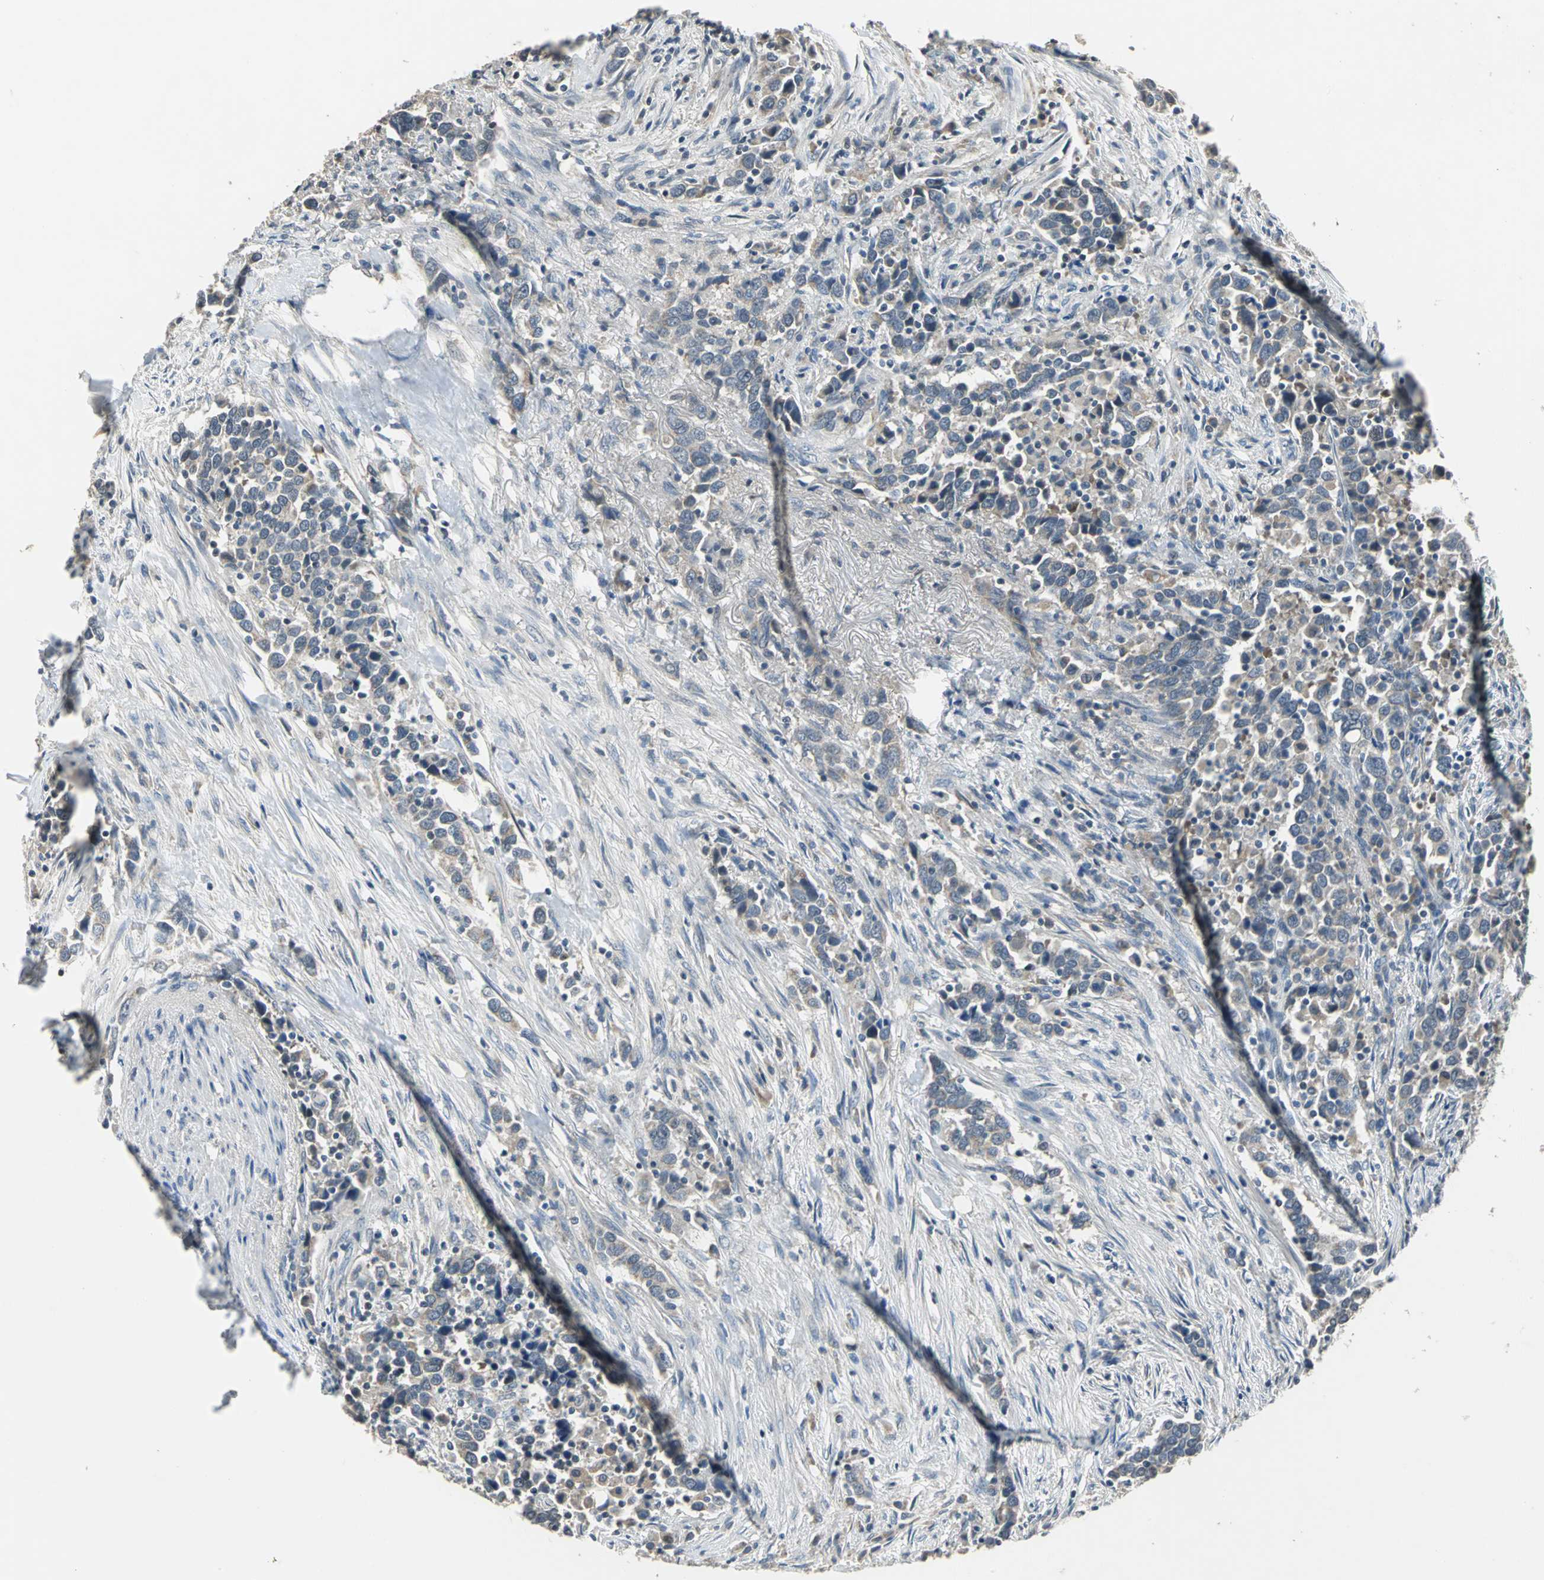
{"staining": {"intensity": "weak", "quantity": ">75%", "location": "cytoplasmic/membranous"}, "tissue": "urothelial cancer", "cell_type": "Tumor cells", "image_type": "cancer", "snomed": [{"axis": "morphology", "description": "Urothelial carcinoma, High grade"}, {"axis": "topography", "description": "Urinary bladder"}], "caption": "DAB immunohistochemical staining of urothelial cancer shows weak cytoplasmic/membranous protein expression in approximately >75% of tumor cells.", "gene": "JADE3", "patient": {"sex": "male", "age": 61}}